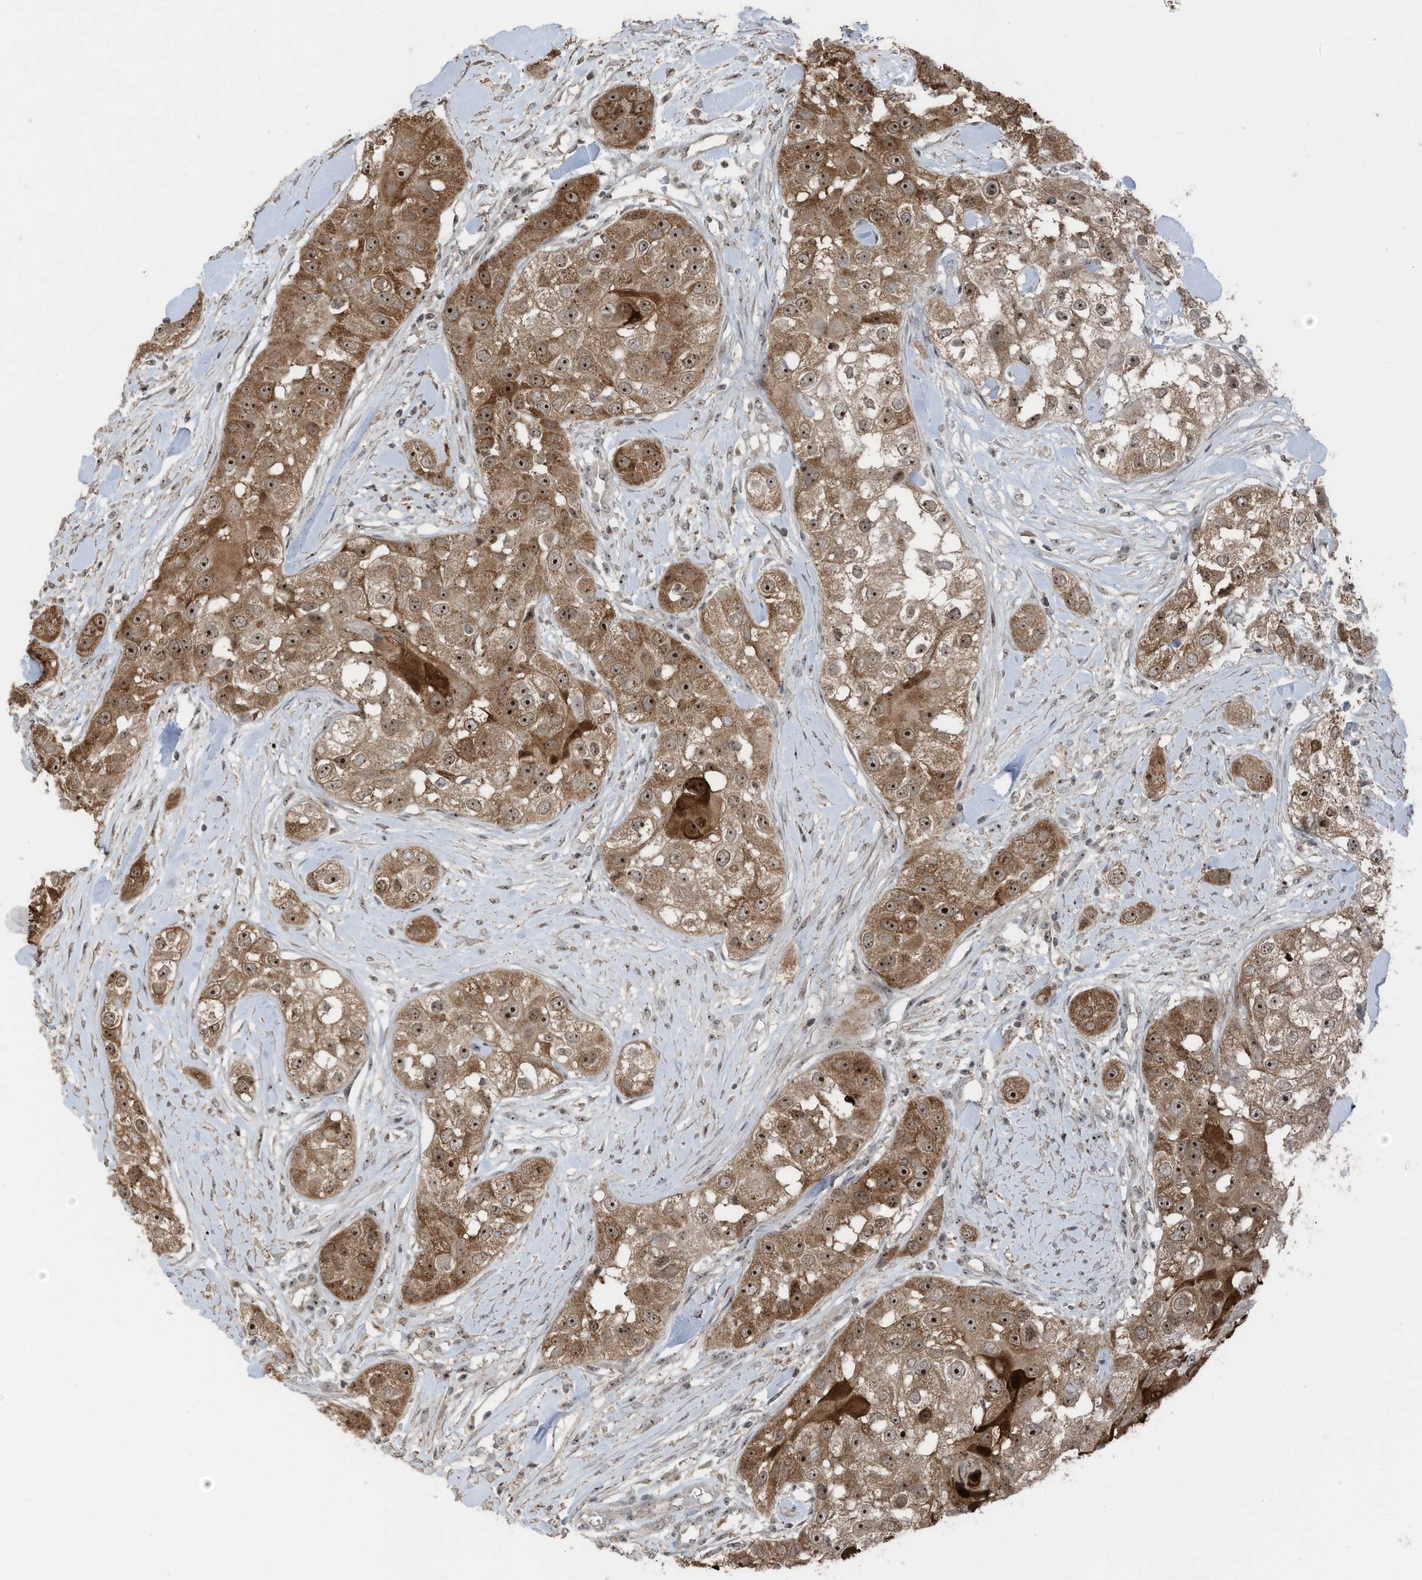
{"staining": {"intensity": "strong", "quantity": ">75%", "location": "cytoplasmic/membranous,nuclear"}, "tissue": "head and neck cancer", "cell_type": "Tumor cells", "image_type": "cancer", "snomed": [{"axis": "morphology", "description": "Normal tissue, NOS"}, {"axis": "morphology", "description": "Squamous cell carcinoma, NOS"}, {"axis": "topography", "description": "Skeletal muscle"}, {"axis": "topography", "description": "Head-Neck"}], "caption": "A histopathology image of head and neck cancer stained for a protein reveals strong cytoplasmic/membranous and nuclear brown staining in tumor cells. Using DAB (3,3'-diaminobenzidine) (brown) and hematoxylin (blue) stains, captured at high magnification using brightfield microscopy.", "gene": "UTP3", "patient": {"sex": "male", "age": 51}}